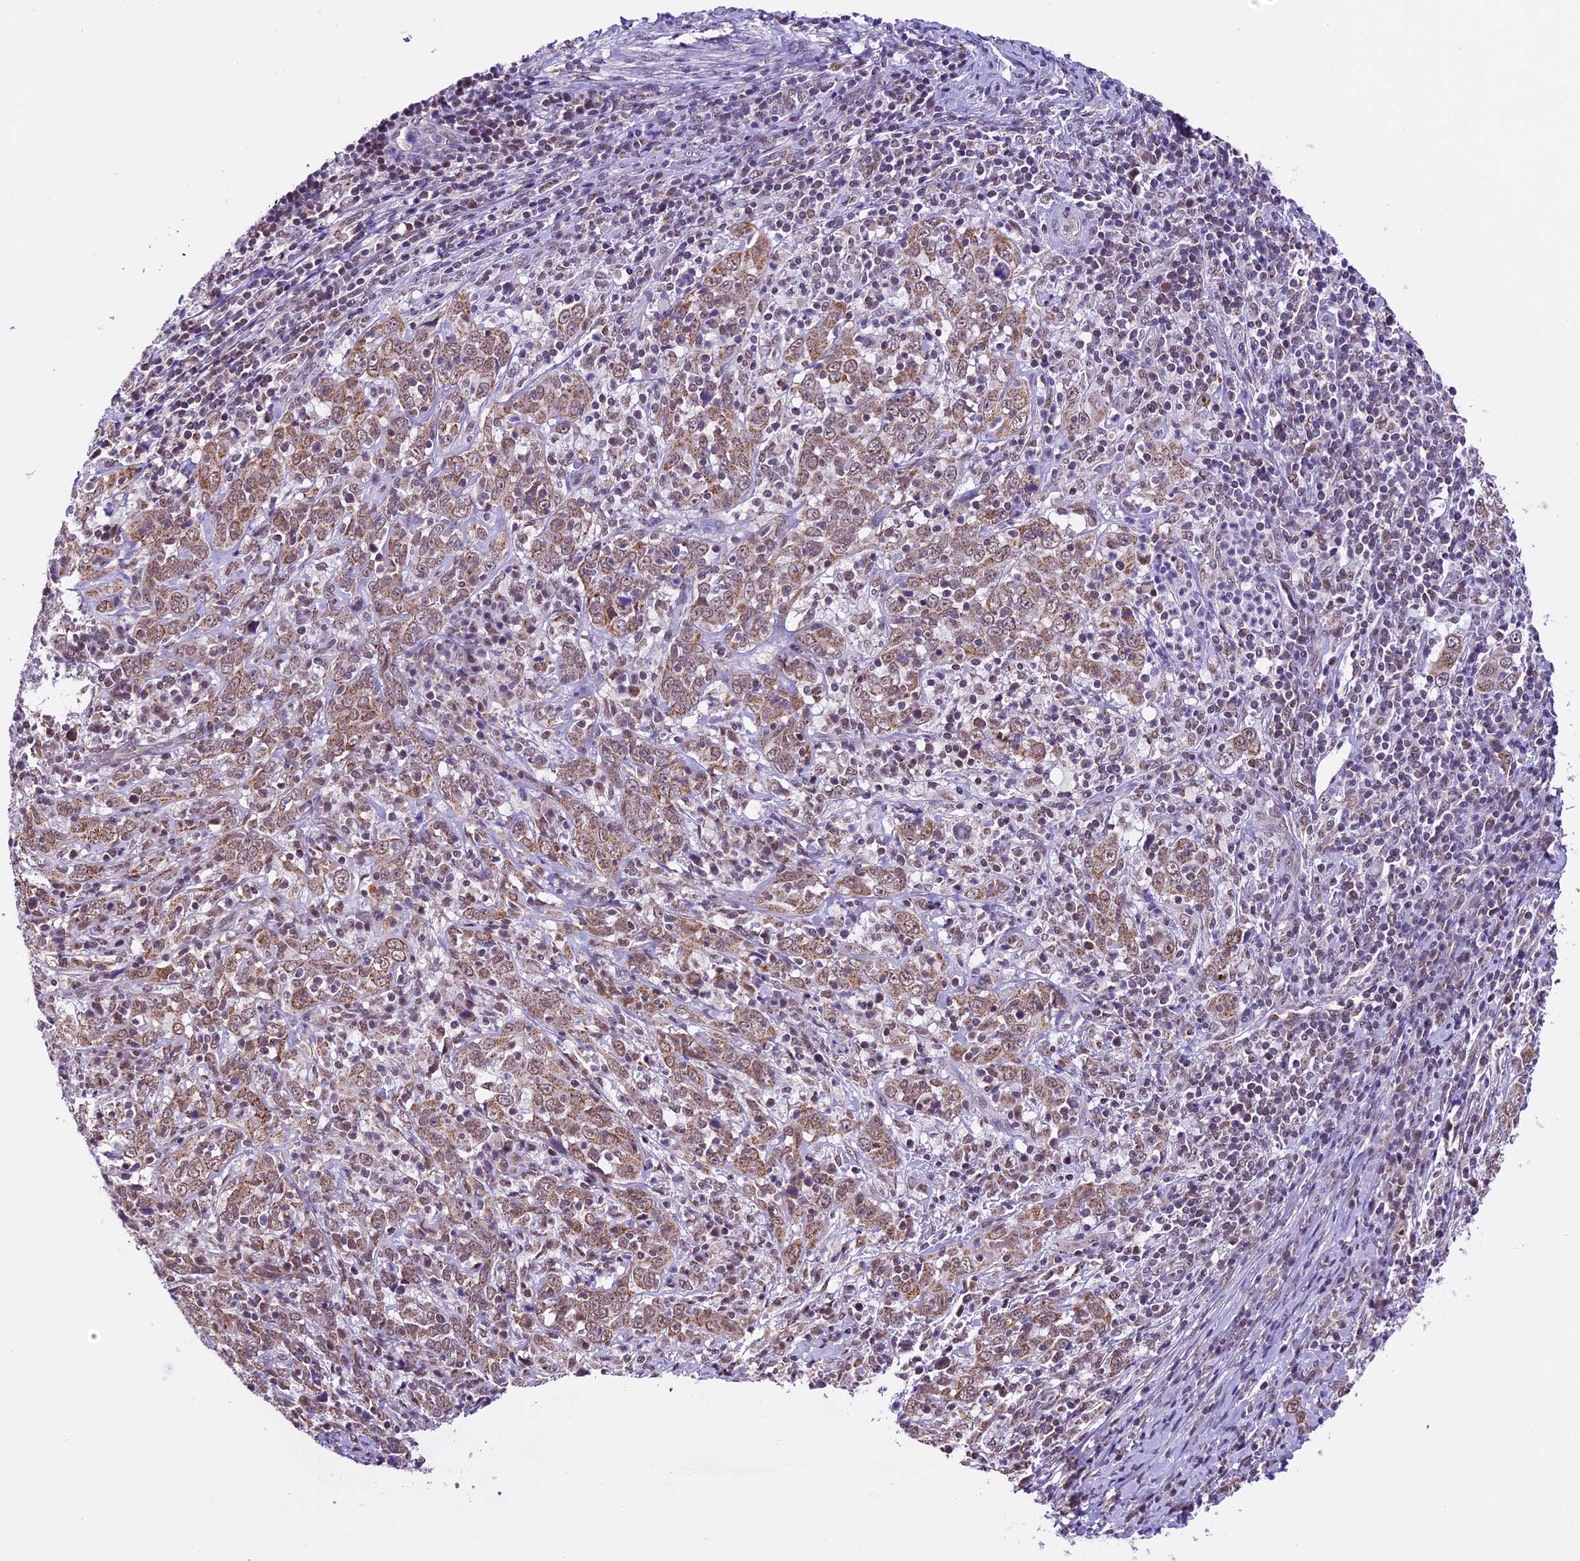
{"staining": {"intensity": "moderate", "quantity": ">75%", "location": "cytoplasmic/membranous"}, "tissue": "cervical cancer", "cell_type": "Tumor cells", "image_type": "cancer", "snomed": [{"axis": "morphology", "description": "Squamous cell carcinoma, NOS"}, {"axis": "topography", "description": "Cervix"}], "caption": "This histopathology image displays squamous cell carcinoma (cervical) stained with immunohistochemistry to label a protein in brown. The cytoplasmic/membranous of tumor cells show moderate positivity for the protein. Nuclei are counter-stained blue.", "gene": "CARS2", "patient": {"sex": "female", "age": 46}}